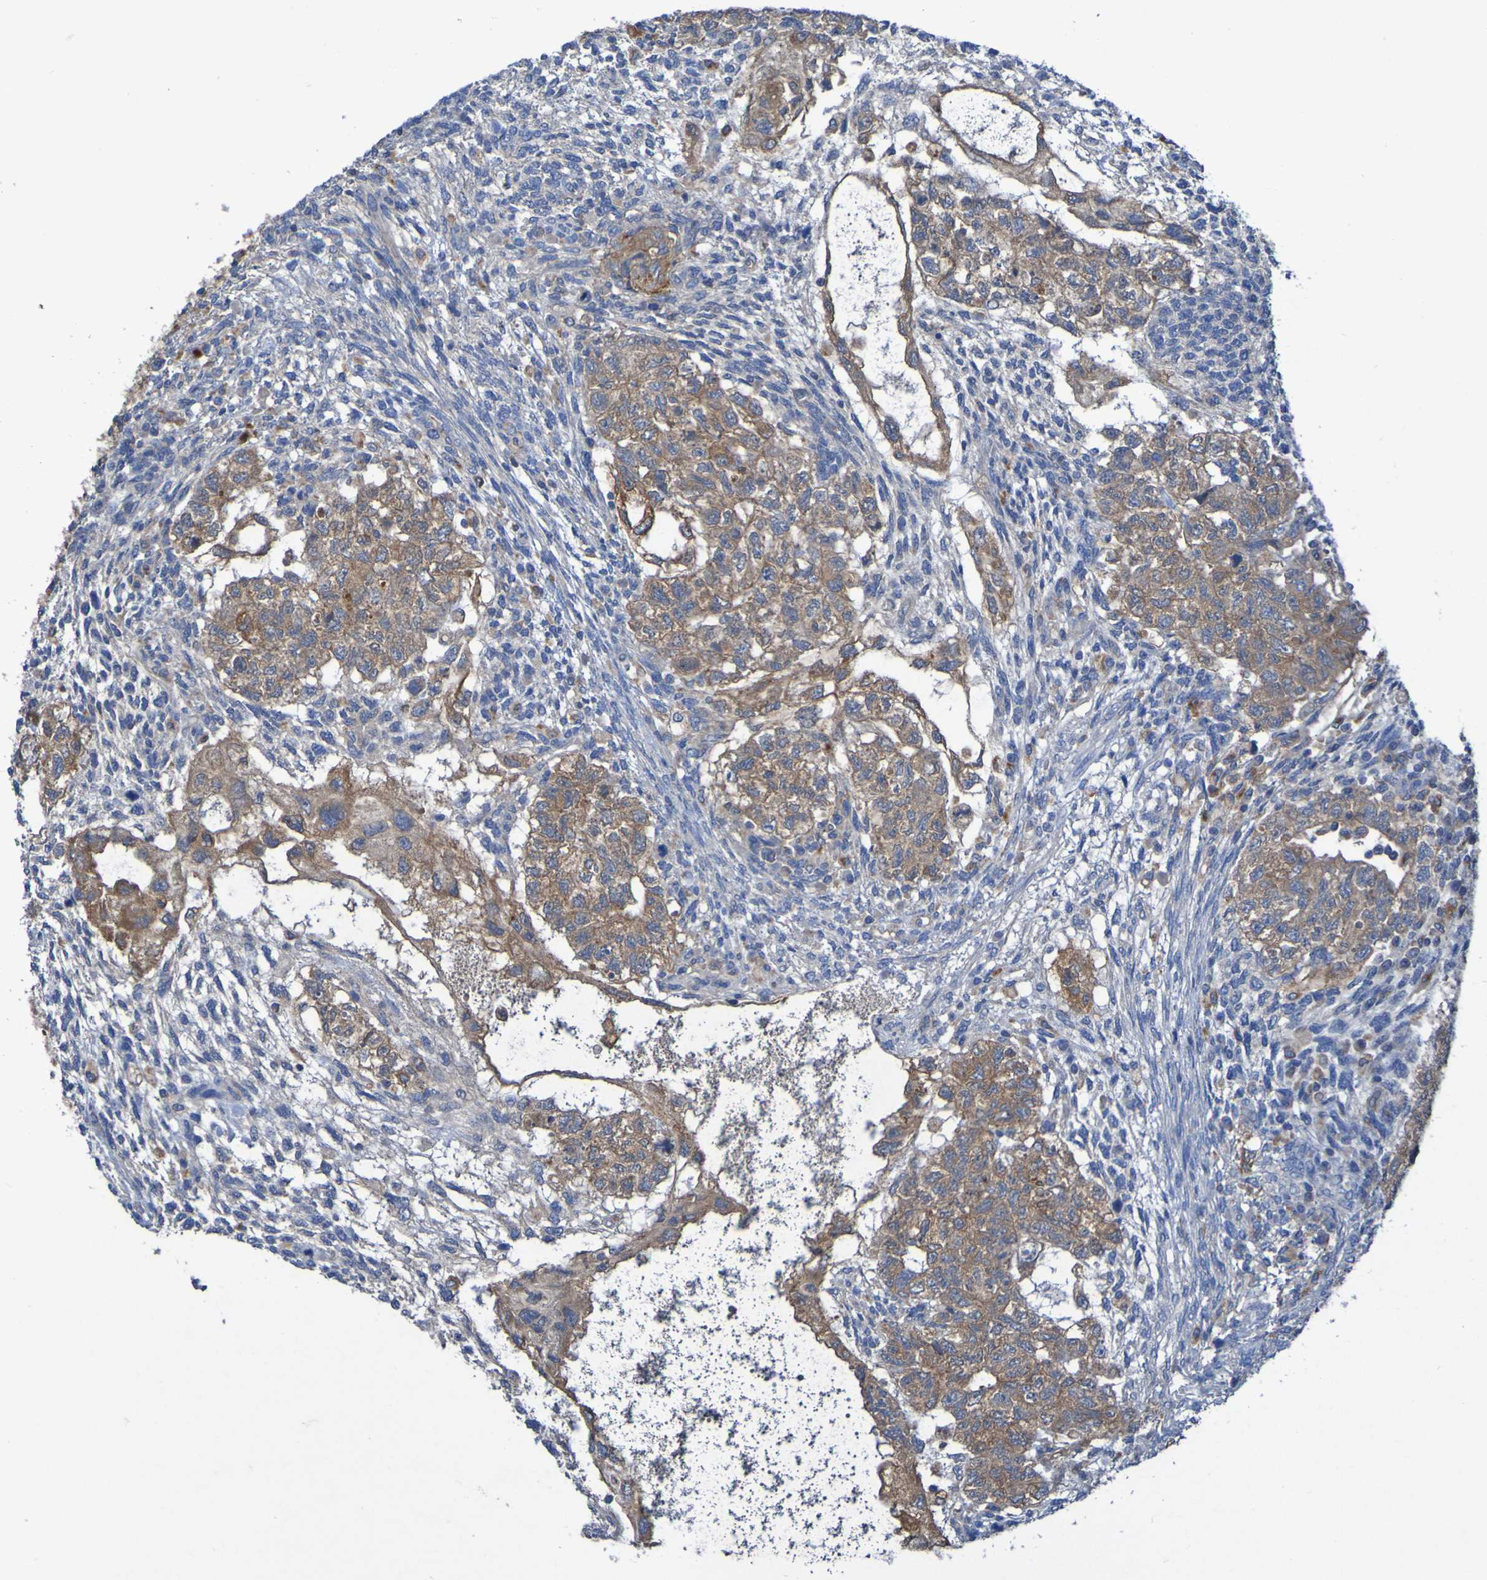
{"staining": {"intensity": "moderate", "quantity": ">75%", "location": "cytoplasmic/membranous"}, "tissue": "testis cancer", "cell_type": "Tumor cells", "image_type": "cancer", "snomed": [{"axis": "morphology", "description": "Normal tissue, NOS"}, {"axis": "morphology", "description": "Carcinoma, Embryonal, NOS"}, {"axis": "topography", "description": "Testis"}], "caption": "Testis cancer (embryonal carcinoma) stained with a protein marker displays moderate staining in tumor cells.", "gene": "ARHGEF16", "patient": {"sex": "male", "age": 36}}